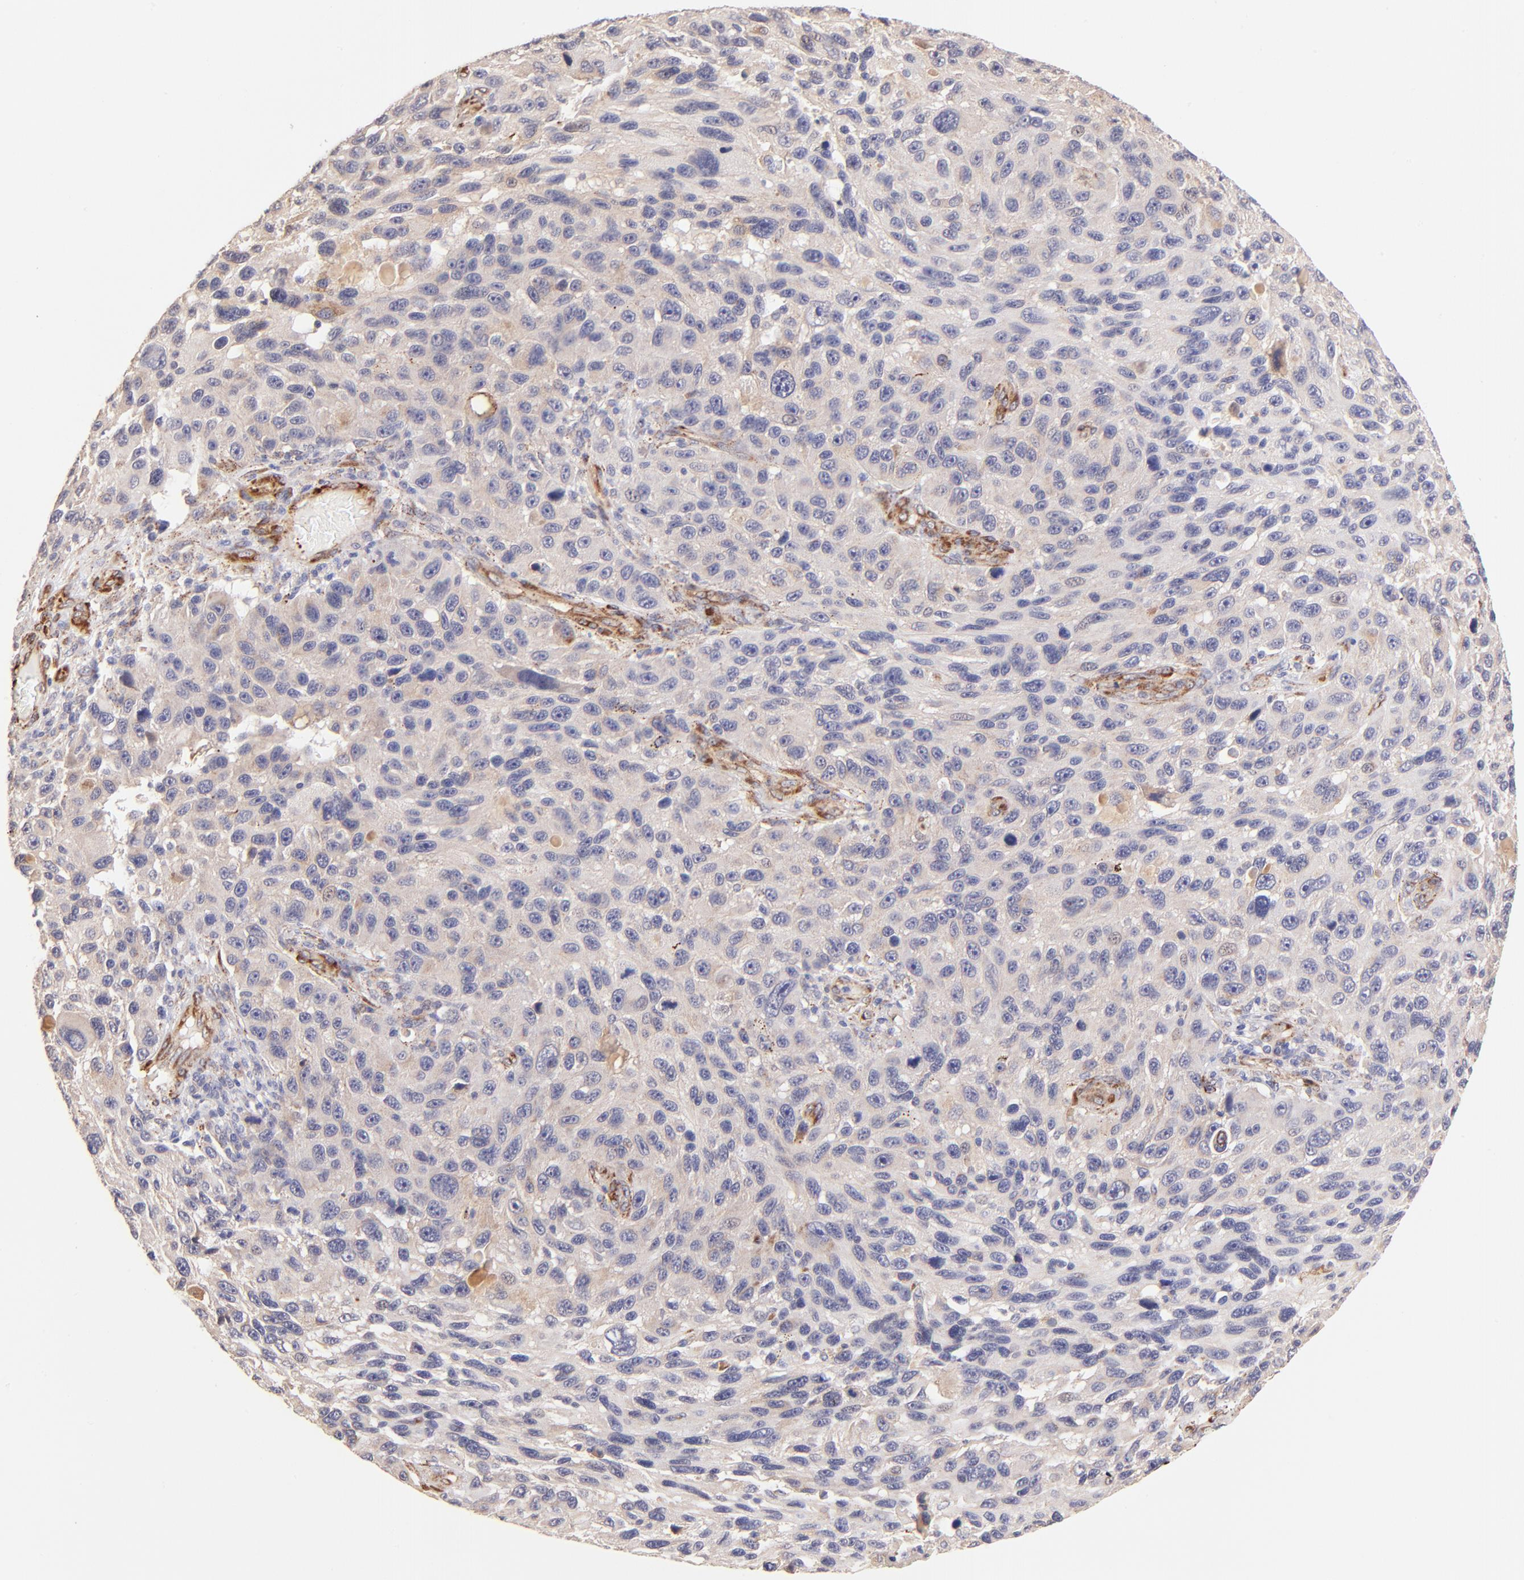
{"staining": {"intensity": "negative", "quantity": "none", "location": "none"}, "tissue": "melanoma", "cell_type": "Tumor cells", "image_type": "cancer", "snomed": [{"axis": "morphology", "description": "Malignant melanoma, NOS"}, {"axis": "topography", "description": "Skin"}], "caption": "Human malignant melanoma stained for a protein using immunohistochemistry (IHC) shows no staining in tumor cells.", "gene": "SPARC", "patient": {"sex": "male", "age": 53}}